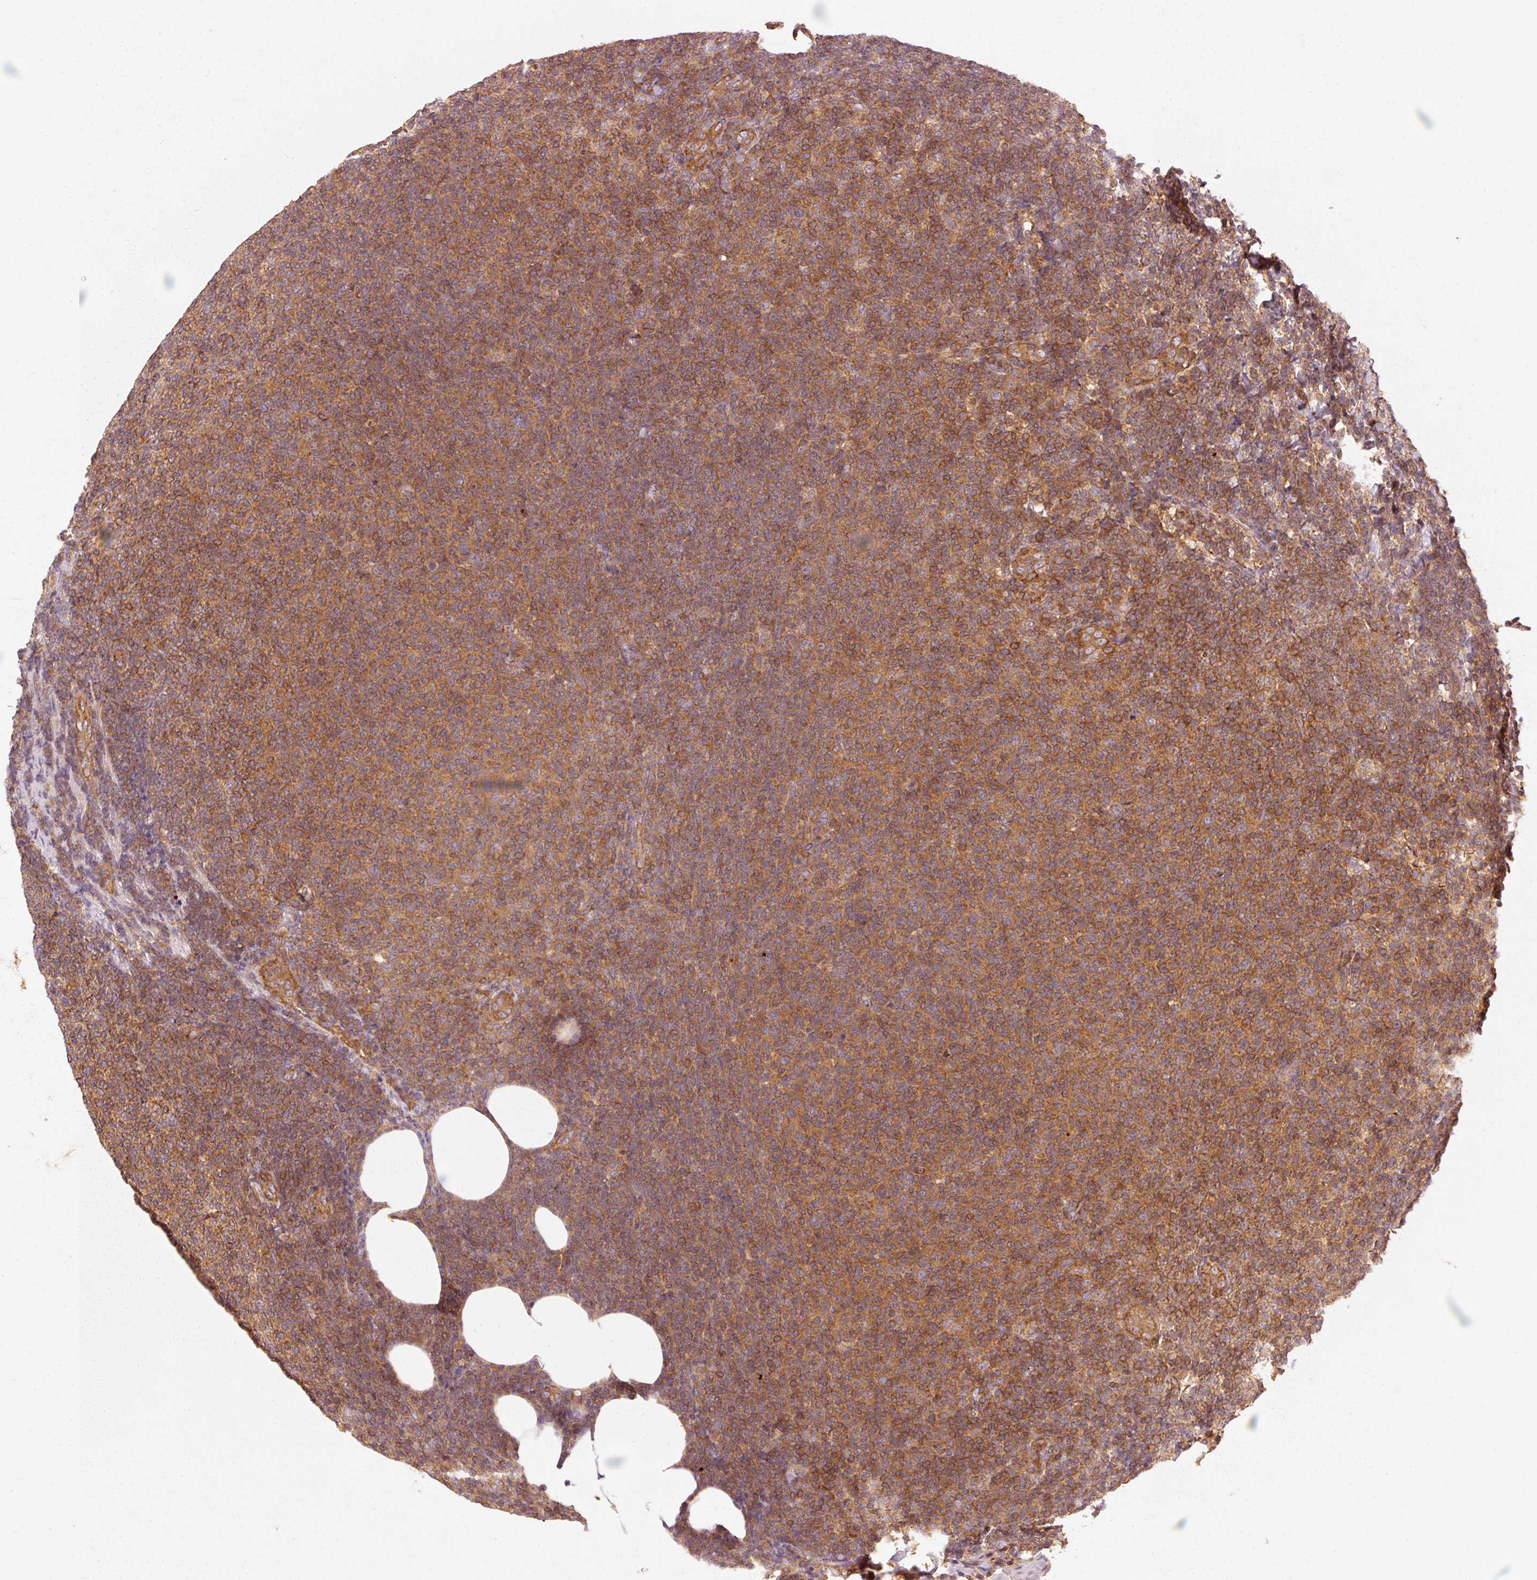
{"staining": {"intensity": "moderate", "quantity": ">75%", "location": "cytoplasmic/membranous"}, "tissue": "lymphoma", "cell_type": "Tumor cells", "image_type": "cancer", "snomed": [{"axis": "morphology", "description": "Malignant lymphoma, non-Hodgkin's type, Low grade"}, {"axis": "topography", "description": "Lymph node"}], "caption": "An immunohistochemistry photomicrograph of tumor tissue is shown. Protein staining in brown shows moderate cytoplasmic/membranous positivity in low-grade malignant lymphoma, non-Hodgkin's type within tumor cells.", "gene": "CTNNA1", "patient": {"sex": "male", "age": 66}}